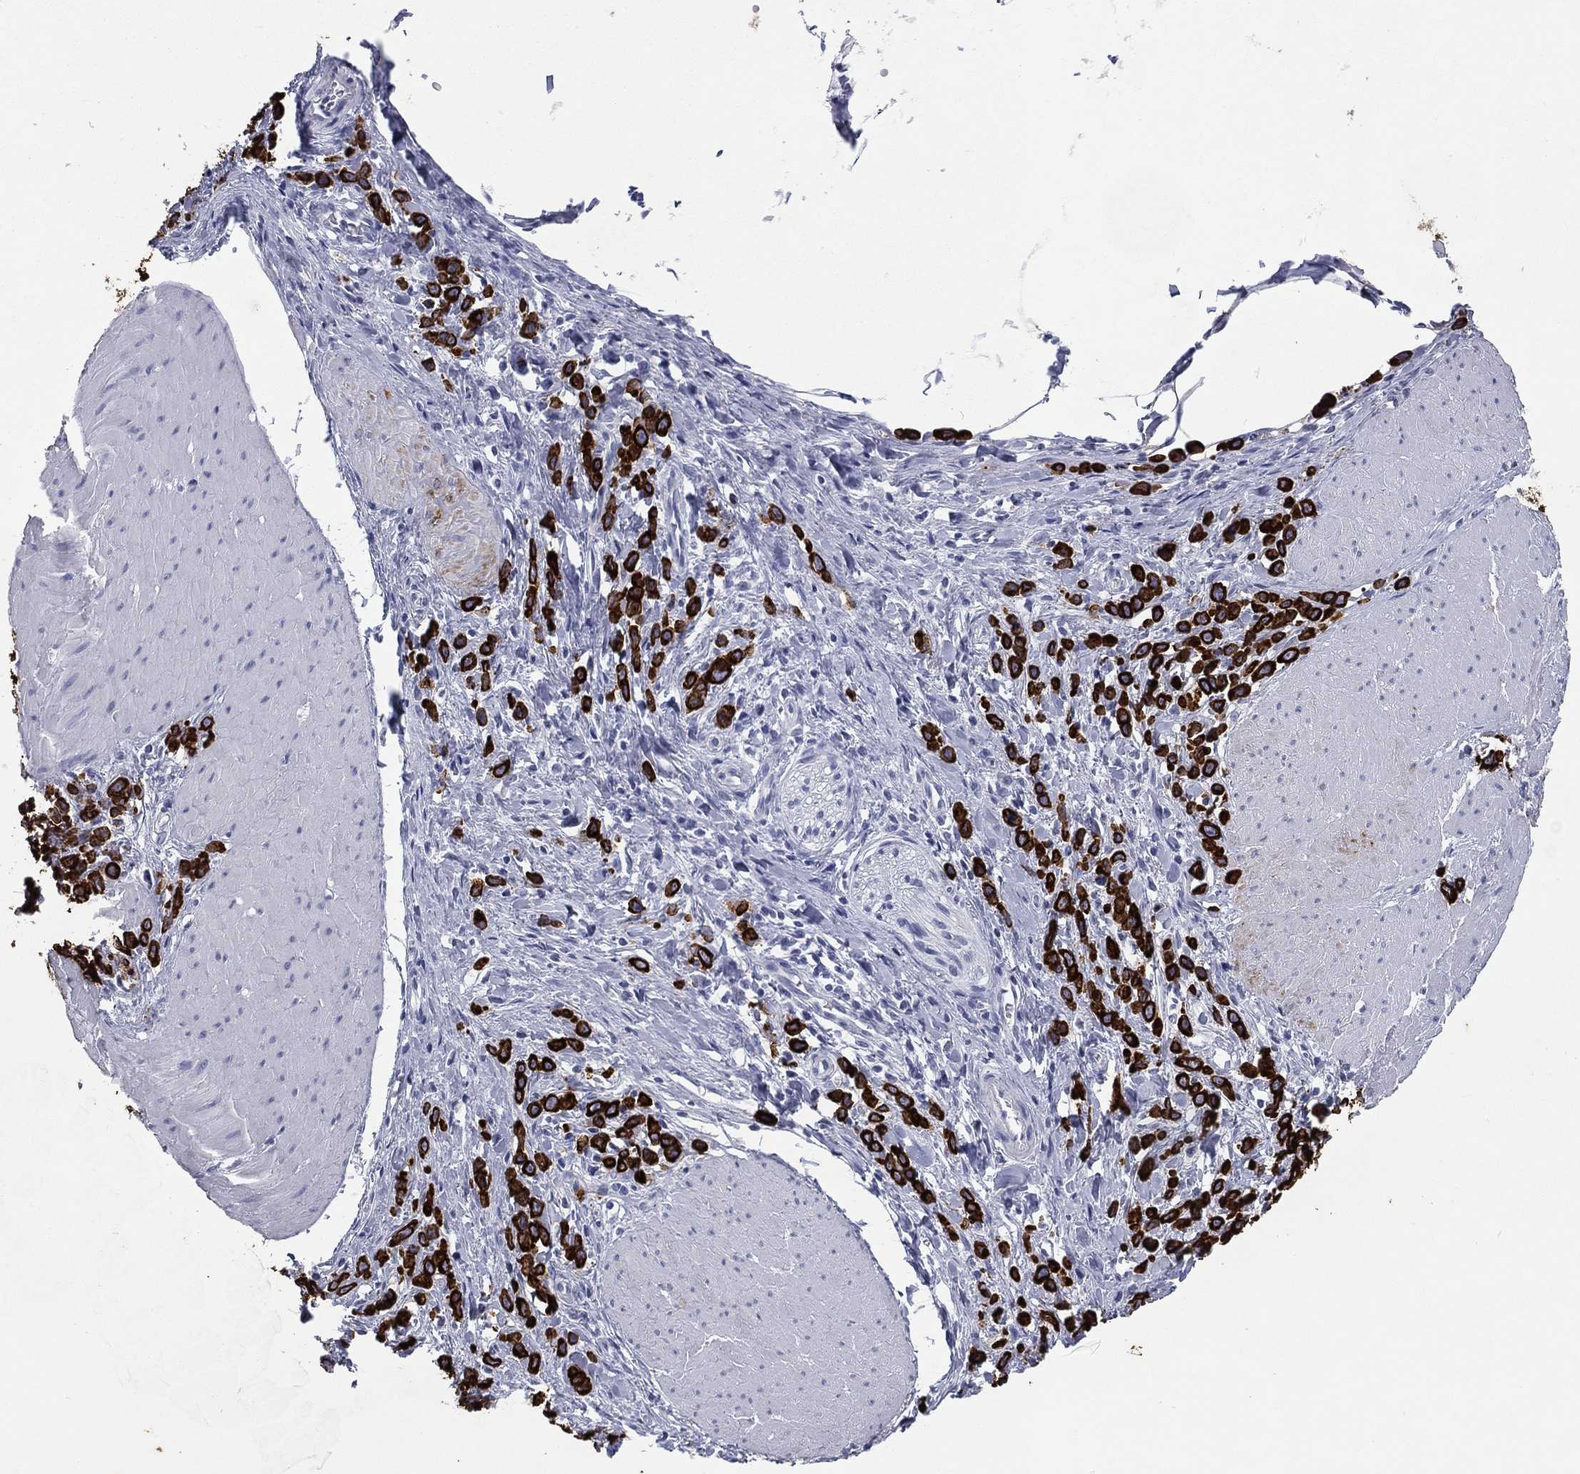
{"staining": {"intensity": "strong", "quantity": ">75%", "location": "cytoplasmic/membranous"}, "tissue": "stomach cancer", "cell_type": "Tumor cells", "image_type": "cancer", "snomed": [{"axis": "morphology", "description": "Adenocarcinoma, NOS"}, {"axis": "topography", "description": "Stomach"}], "caption": "Immunohistochemistry (DAB) staining of human adenocarcinoma (stomach) displays strong cytoplasmic/membranous protein positivity in approximately >75% of tumor cells. The staining is performed using DAB brown chromogen to label protein expression. The nuclei are counter-stained blue using hematoxylin.", "gene": "KRT7", "patient": {"sex": "male", "age": 47}}